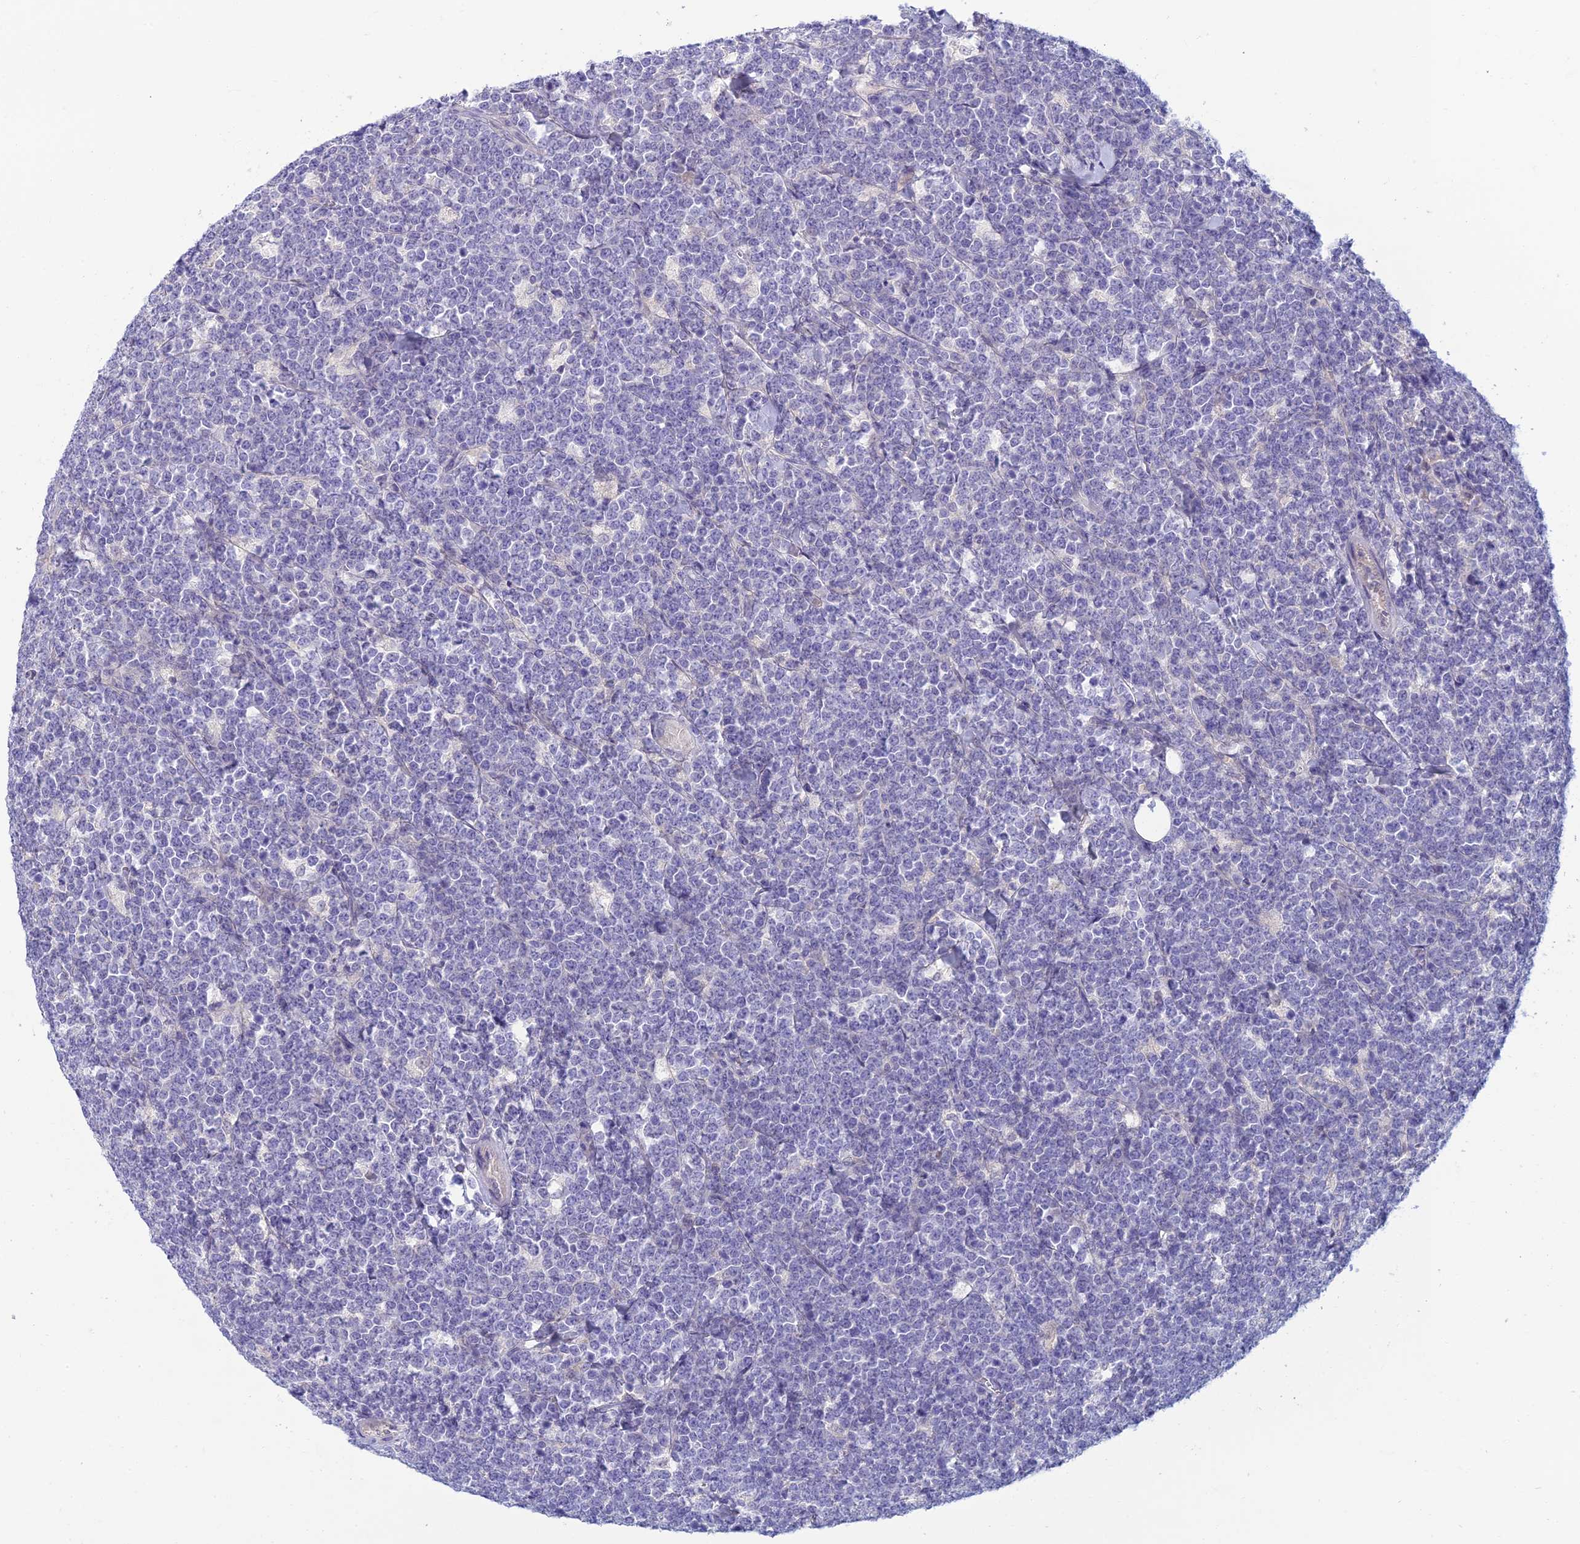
{"staining": {"intensity": "negative", "quantity": "none", "location": "none"}, "tissue": "lymphoma", "cell_type": "Tumor cells", "image_type": "cancer", "snomed": [{"axis": "morphology", "description": "Malignant lymphoma, non-Hodgkin's type, High grade"}, {"axis": "topography", "description": "Small intestine"}], "caption": "DAB (3,3'-diaminobenzidine) immunohistochemical staining of human high-grade malignant lymphoma, non-Hodgkin's type demonstrates no significant expression in tumor cells.", "gene": "SLC25A41", "patient": {"sex": "male", "age": 8}}